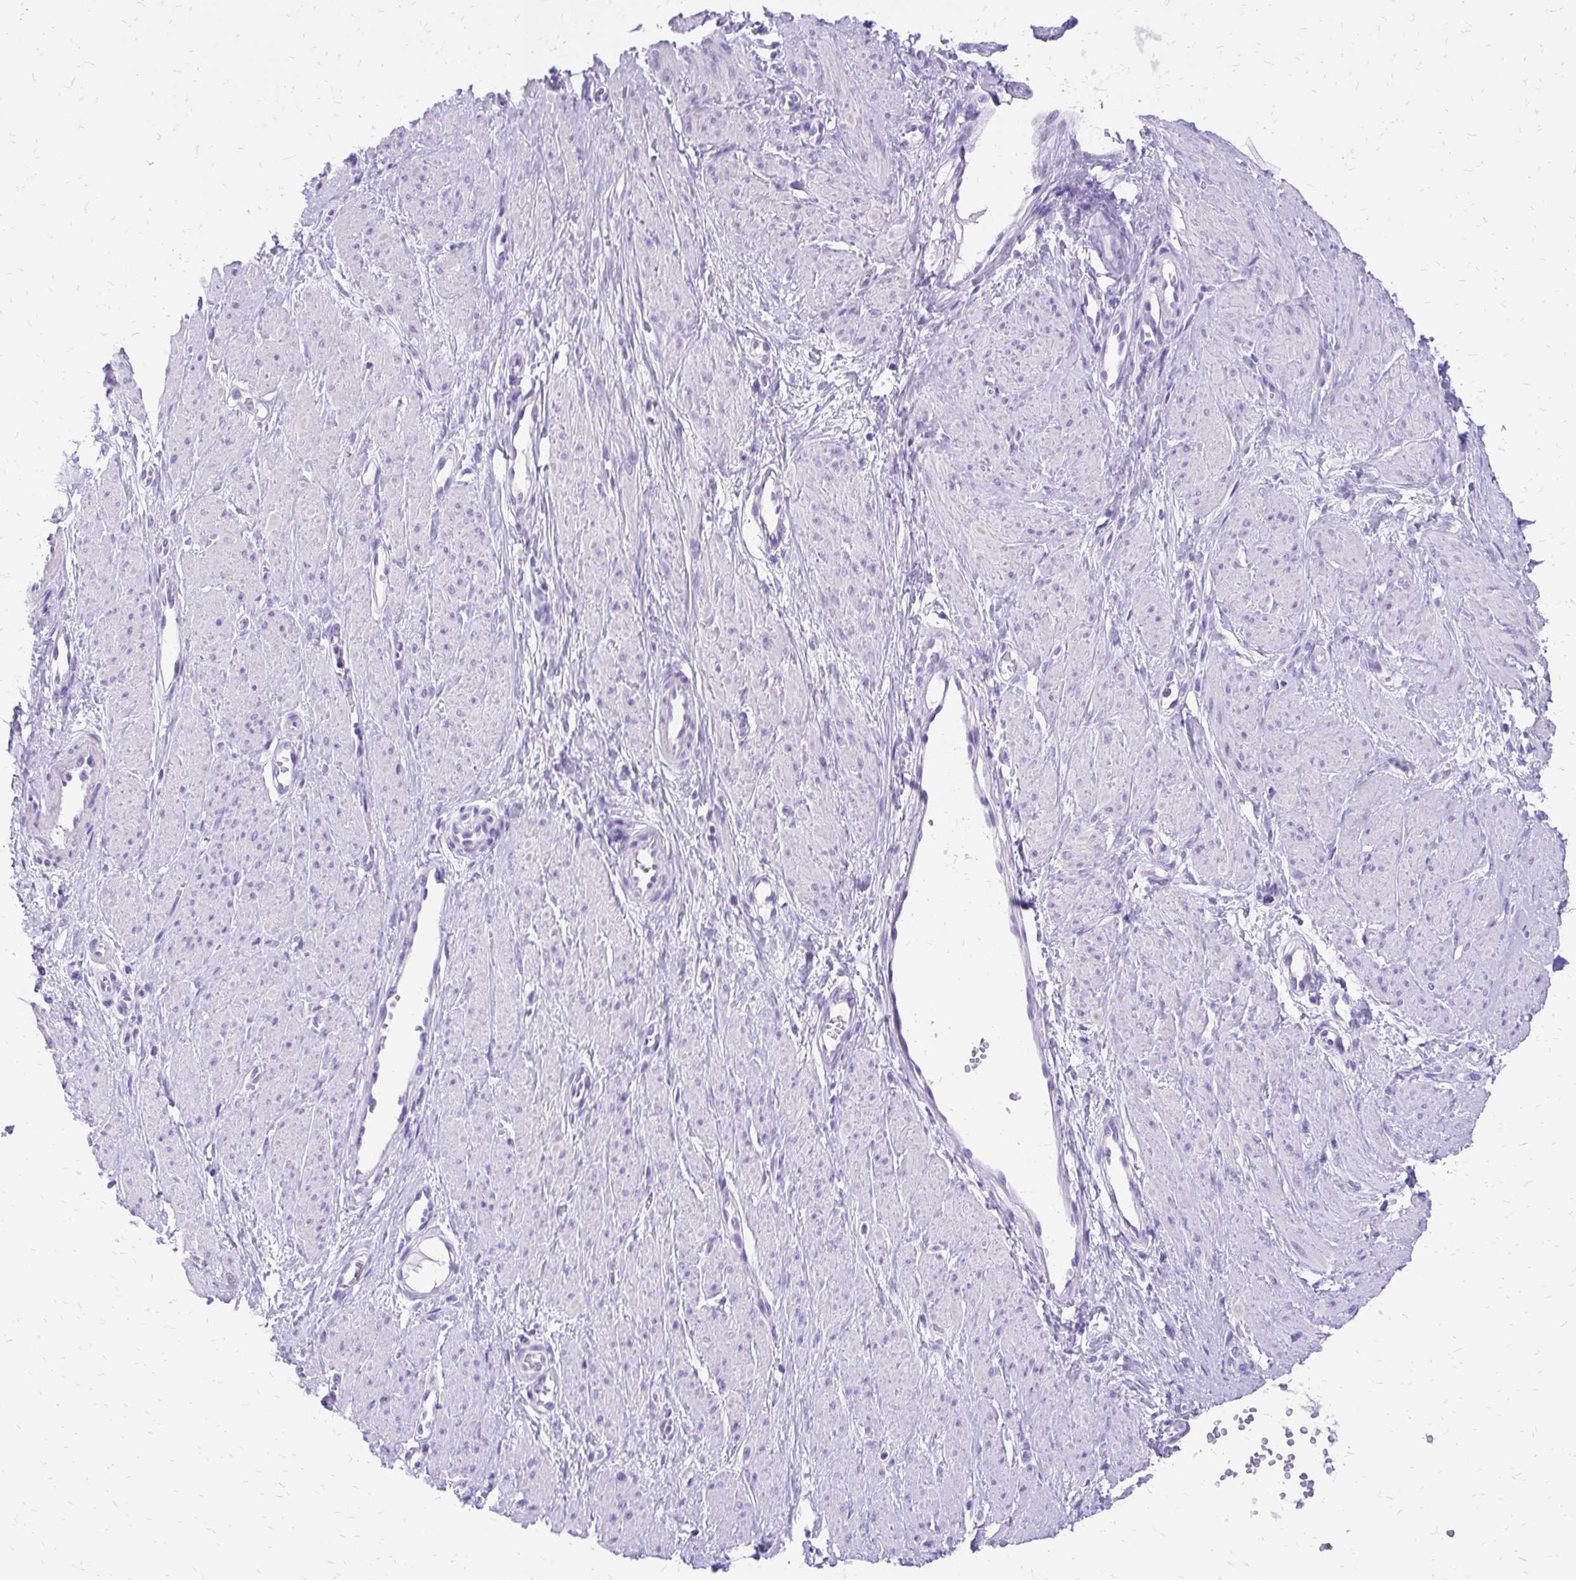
{"staining": {"intensity": "negative", "quantity": "none", "location": "none"}, "tissue": "smooth muscle", "cell_type": "Smooth muscle cells", "image_type": "normal", "snomed": [{"axis": "morphology", "description": "Normal tissue, NOS"}, {"axis": "topography", "description": "Smooth muscle"}, {"axis": "topography", "description": "Uterus"}], "caption": "A micrograph of human smooth muscle is negative for staining in smooth muscle cells. (DAB immunohistochemistry, high magnification).", "gene": "SLC32A1", "patient": {"sex": "female", "age": 39}}